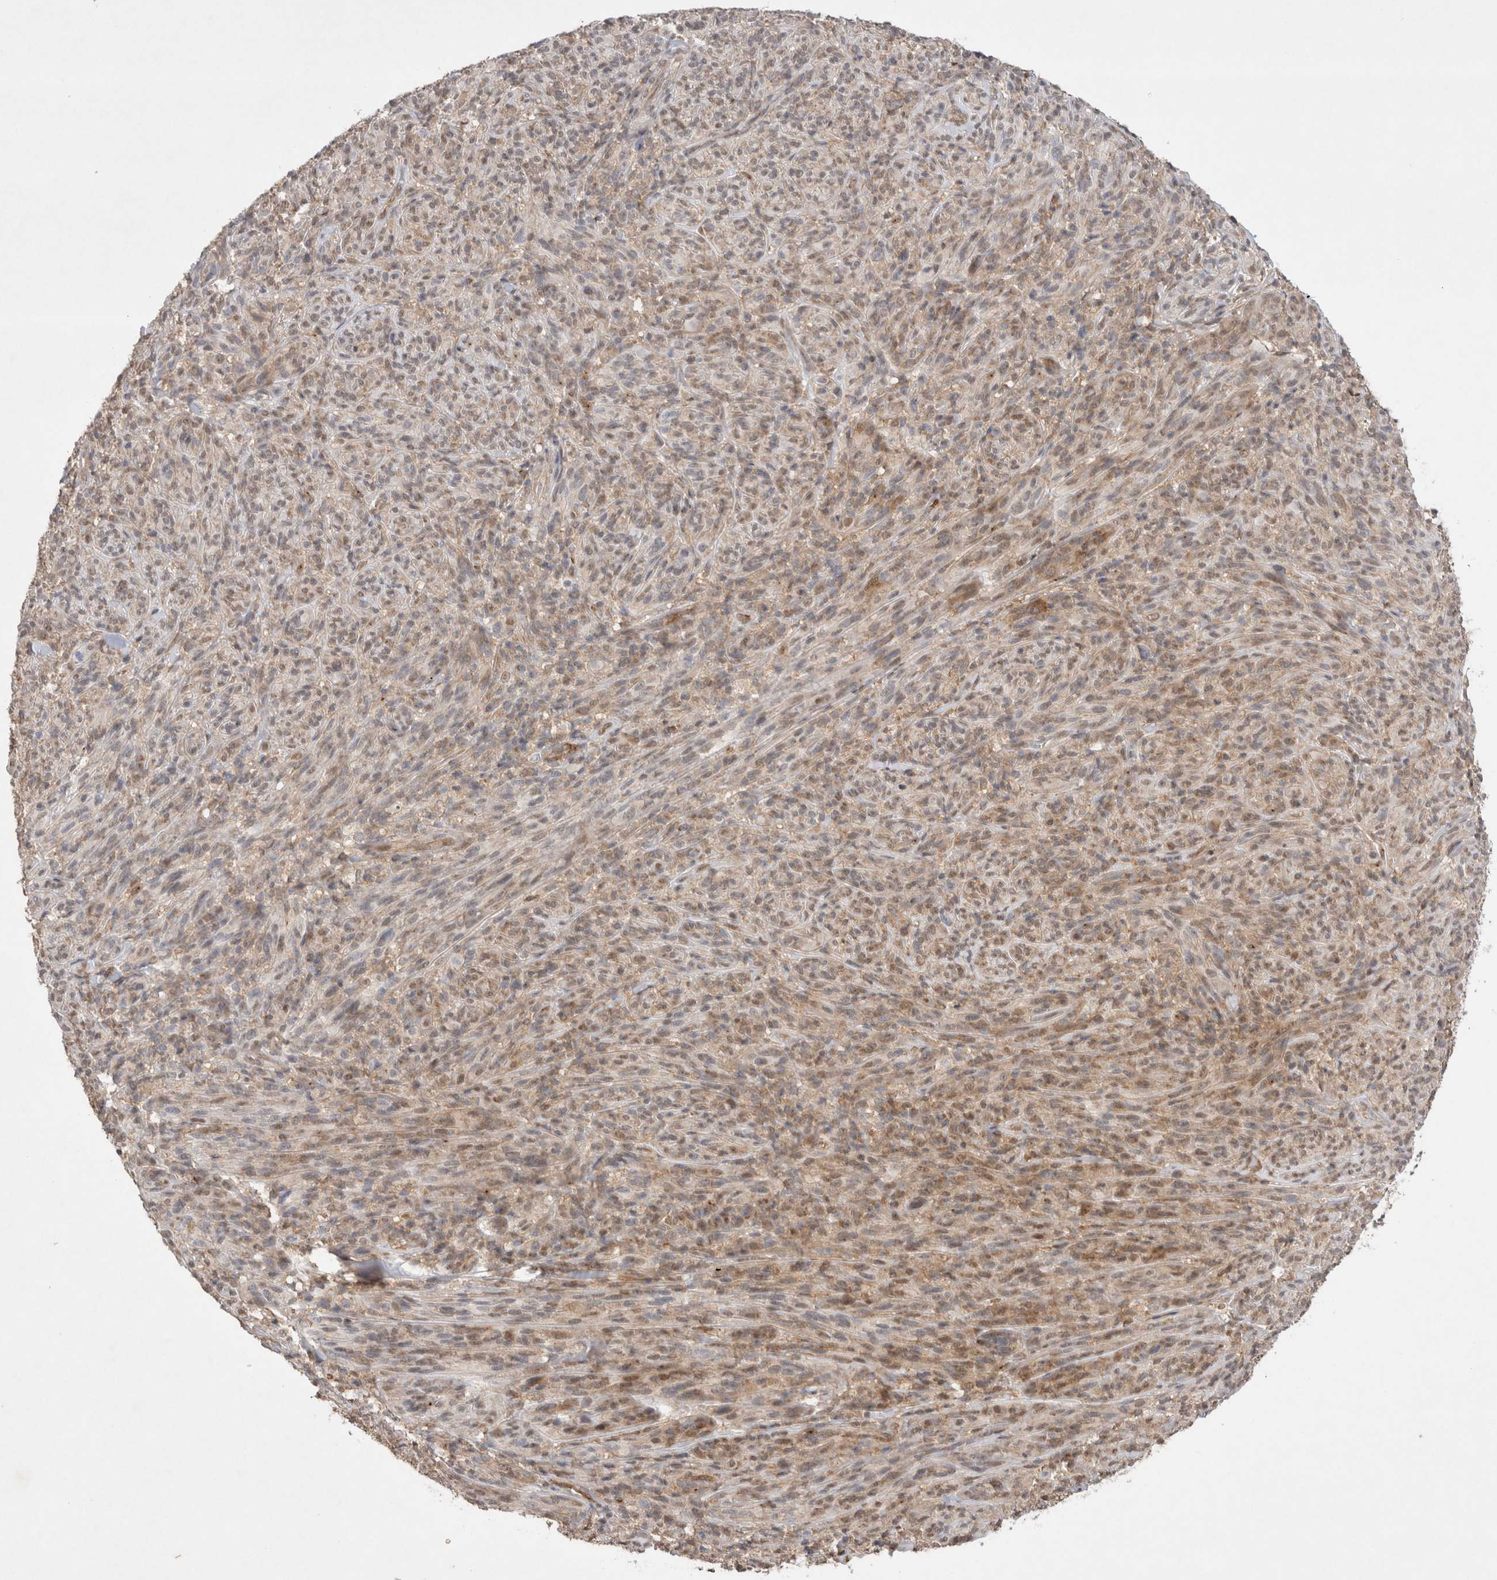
{"staining": {"intensity": "weak", "quantity": "25%-75%", "location": "cytoplasmic/membranous,nuclear"}, "tissue": "melanoma", "cell_type": "Tumor cells", "image_type": "cancer", "snomed": [{"axis": "morphology", "description": "Malignant melanoma, NOS"}, {"axis": "topography", "description": "Skin of head"}], "caption": "About 25%-75% of tumor cells in human melanoma exhibit weak cytoplasmic/membranous and nuclear protein positivity as visualized by brown immunohistochemical staining.", "gene": "WIPF2", "patient": {"sex": "male", "age": 96}}